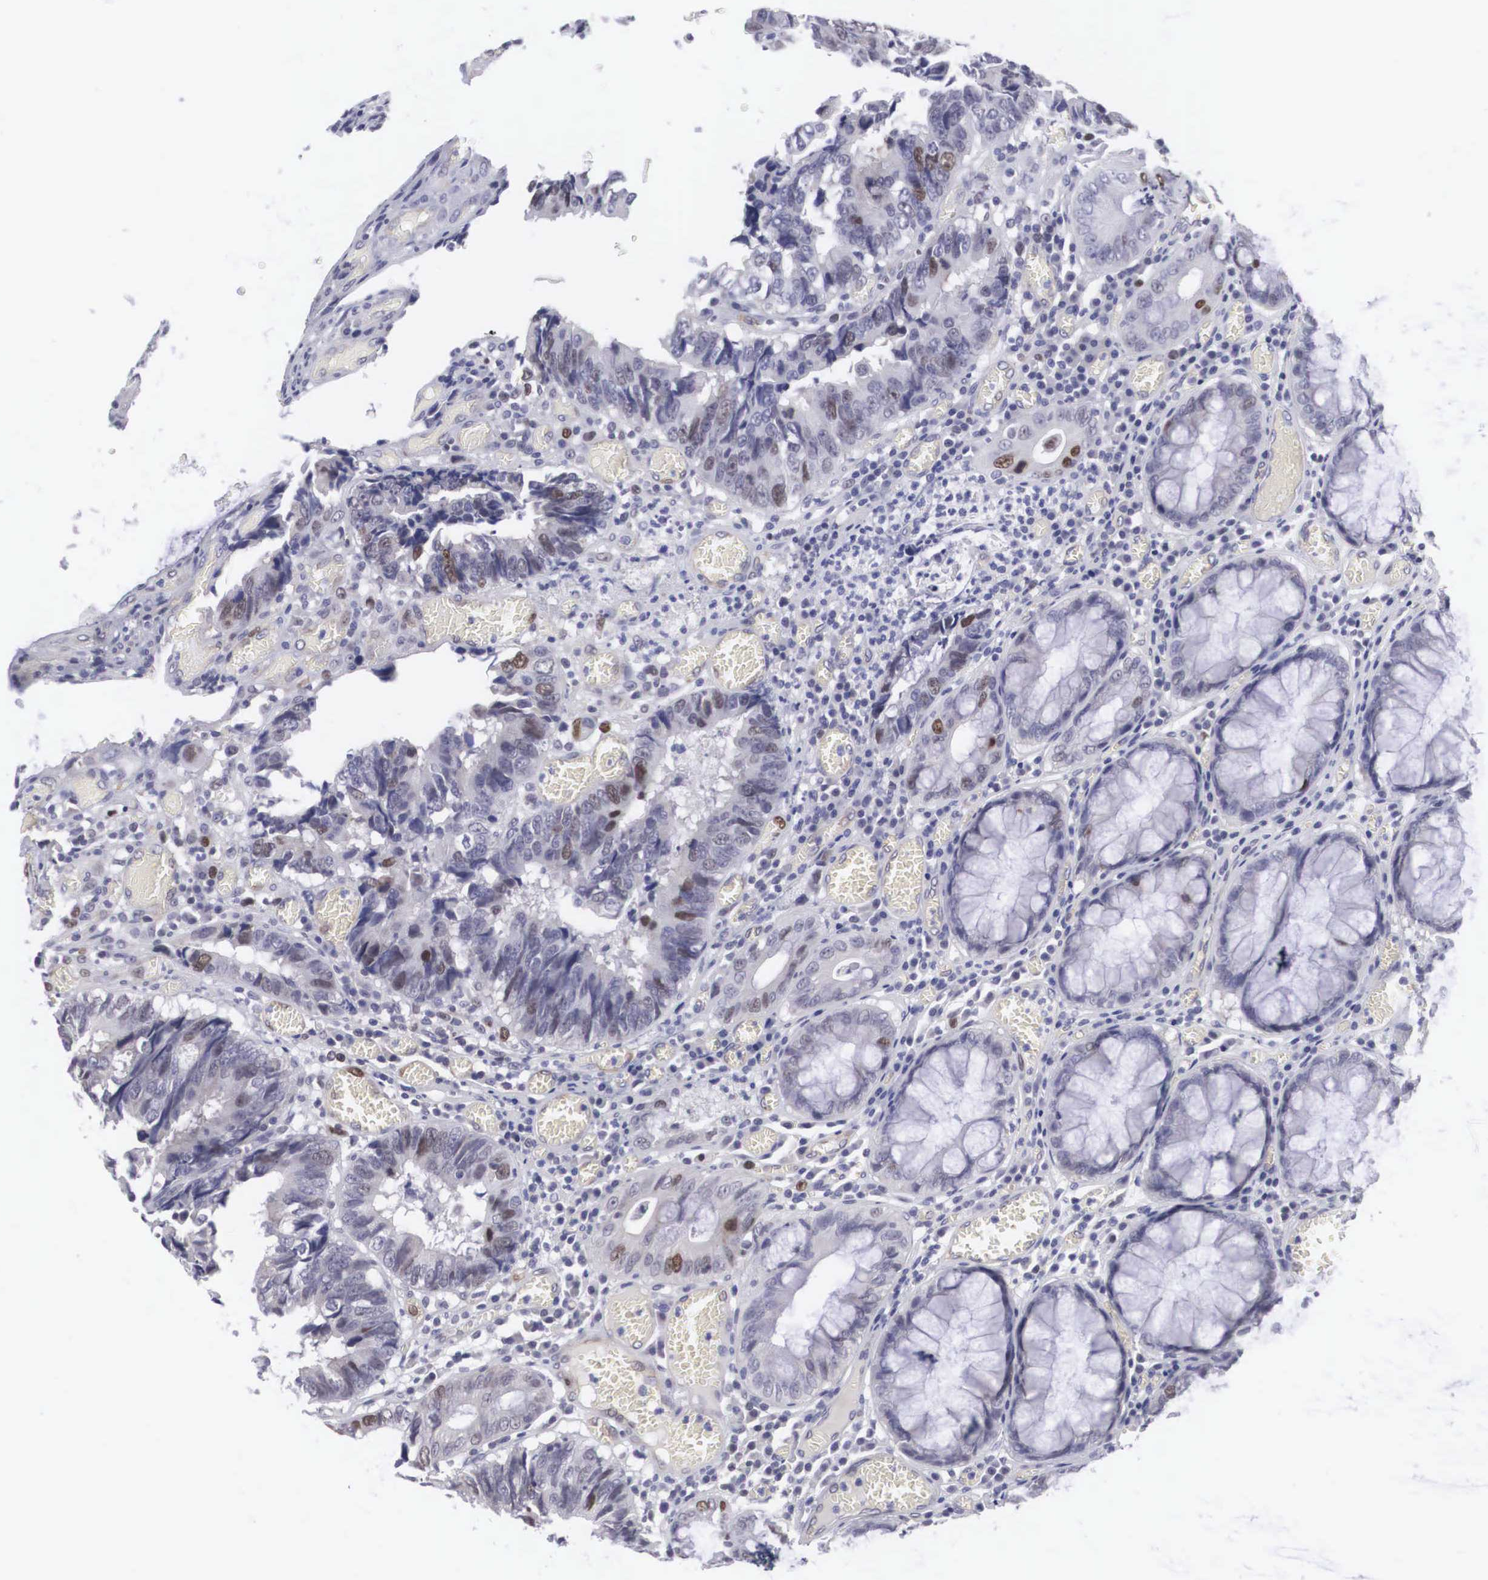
{"staining": {"intensity": "weak", "quantity": "<25%", "location": "nuclear"}, "tissue": "colorectal cancer", "cell_type": "Tumor cells", "image_type": "cancer", "snomed": [{"axis": "morphology", "description": "Adenocarcinoma, NOS"}, {"axis": "topography", "description": "Rectum"}], "caption": "A high-resolution photomicrograph shows IHC staining of colorectal adenocarcinoma, which shows no significant expression in tumor cells.", "gene": "MAST4", "patient": {"sex": "female", "age": 98}}